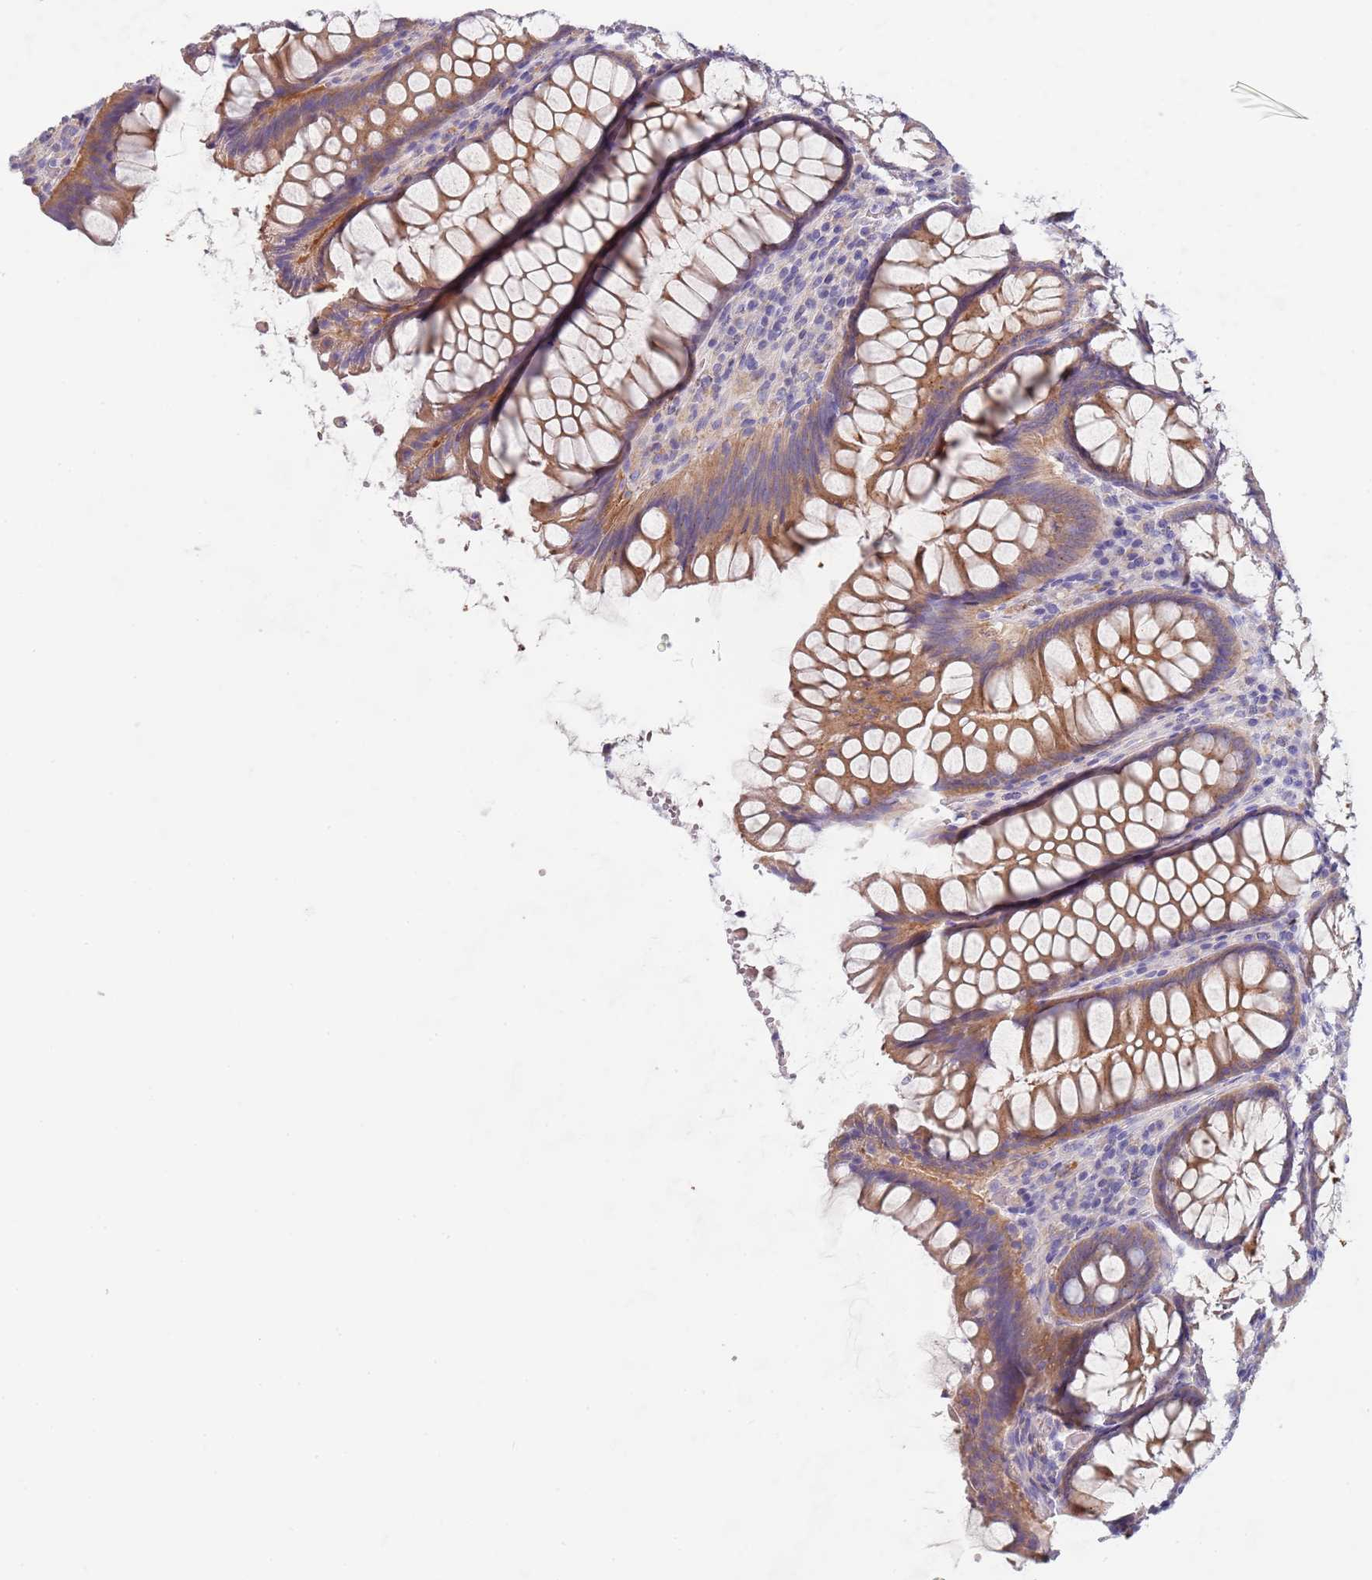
{"staining": {"intensity": "weak", "quantity": "<25%", "location": "cytoplasmic/membranous"}, "tissue": "colon", "cell_type": "Endothelial cells", "image_type": "normal", "snomed": [{"axis": "morphology", "description": "Normal tissue, NOS"}, {"axis": "topography", "description": "Colon"}], "caption": "Image shows no significant protein positivity in endothelial cells of benign colon.", "gene": "MAN1C1", "patient": {"sex": "female", "age": 79}}